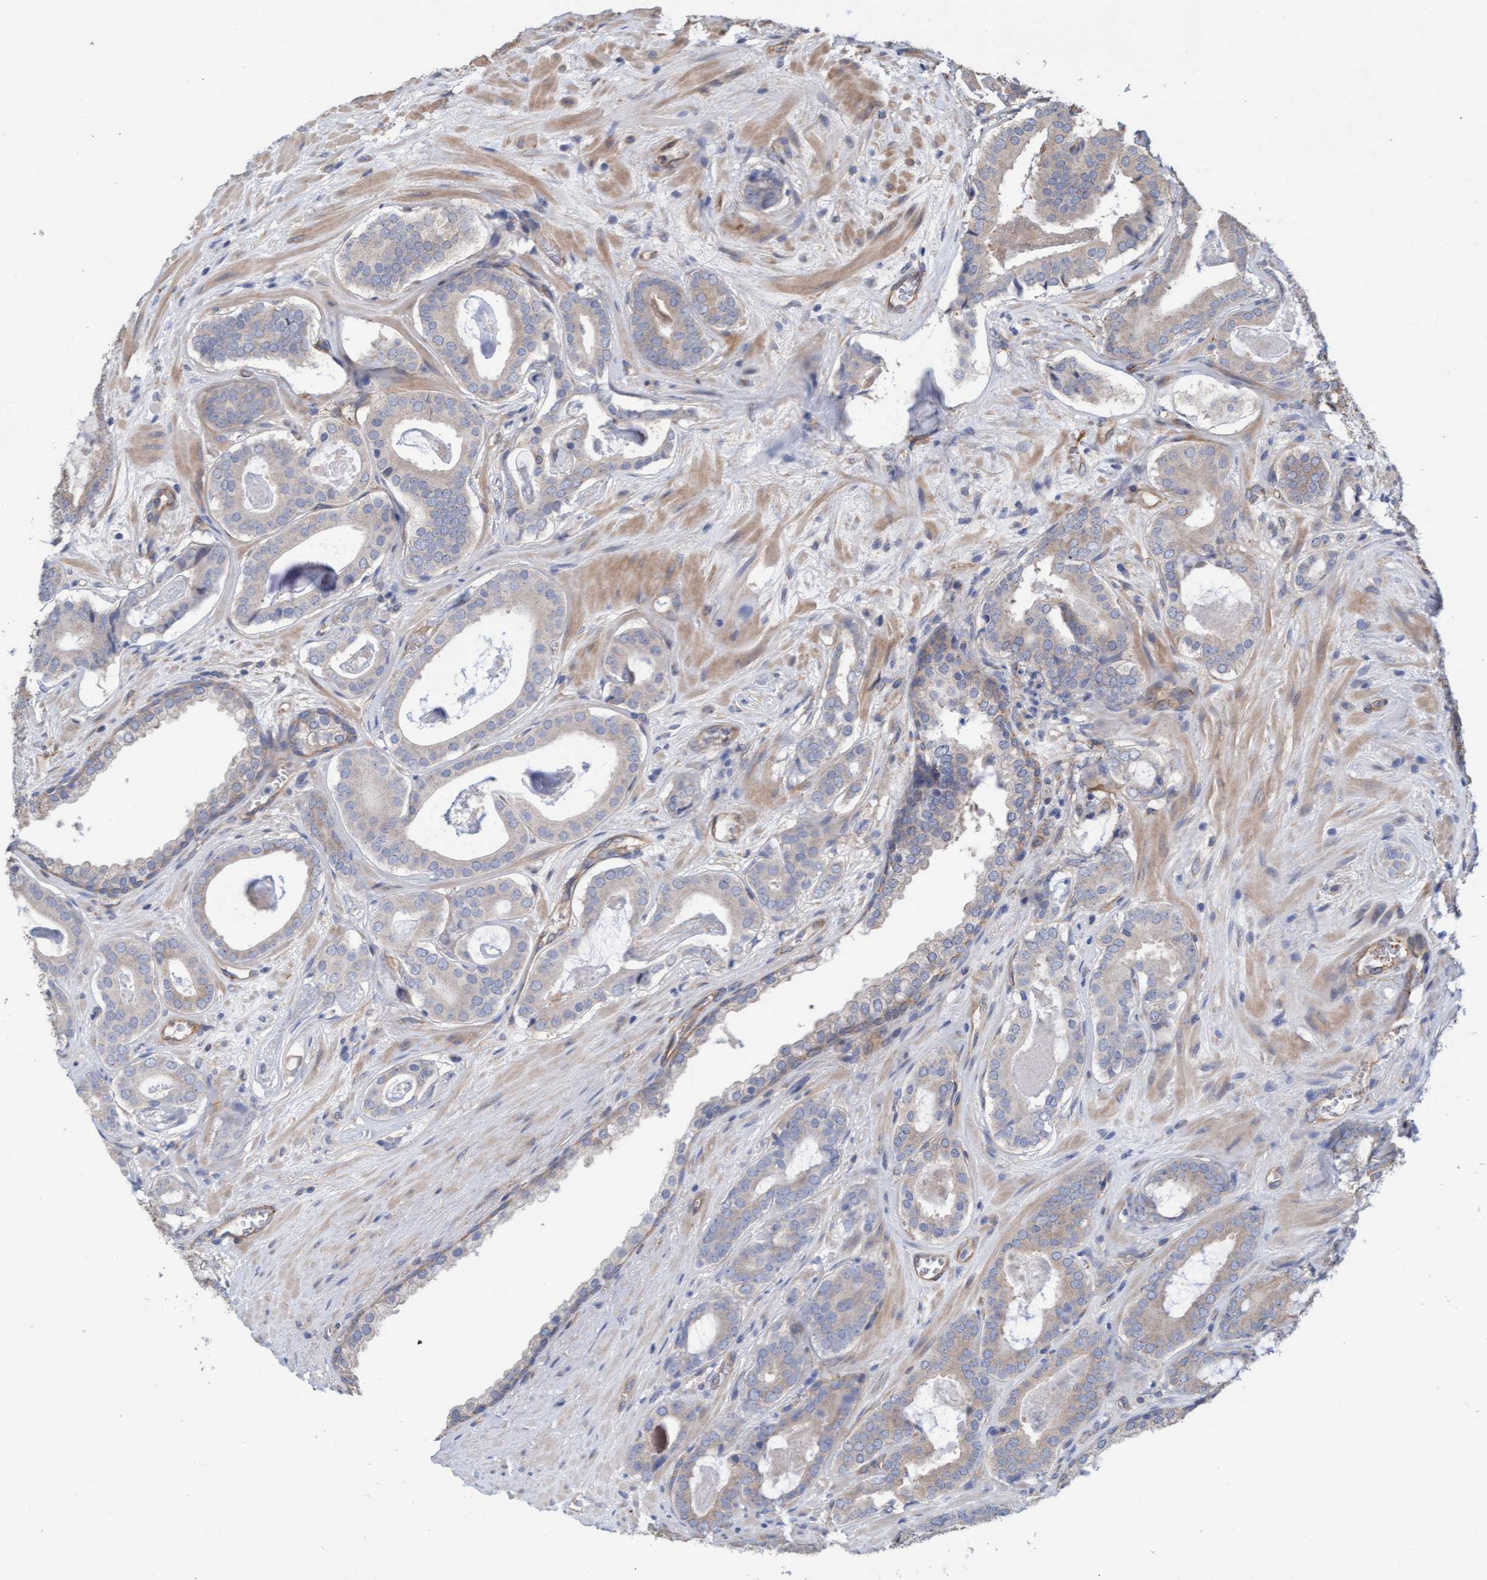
{"staining": {"intensity": "weak", "quantity": "<25%", "location": "cytoplasmic/membranous"}, "tissue": "prostate cancer", "cell_type": "Tumor cells", "image_type": "cancer", "snomed": [{"axis": "morphology", "description": "Adenocarcinoma, High grade"}, {"axis": "topography", "description": "Prostate"}], "caption": "This image is of high-grade adenocarcinoma (prostate) stained with IHC to label a protein in brown with the nuclei are counter-stained blue. There is no expression in tumor cells. (Stains: DAB immunohistochemistry with hematoxylin counter stain, Microscopy: brightfield microscopy at high magnification).", "gene": "CDC42EP4", "patient": {"sex": "male", "age": 60}}